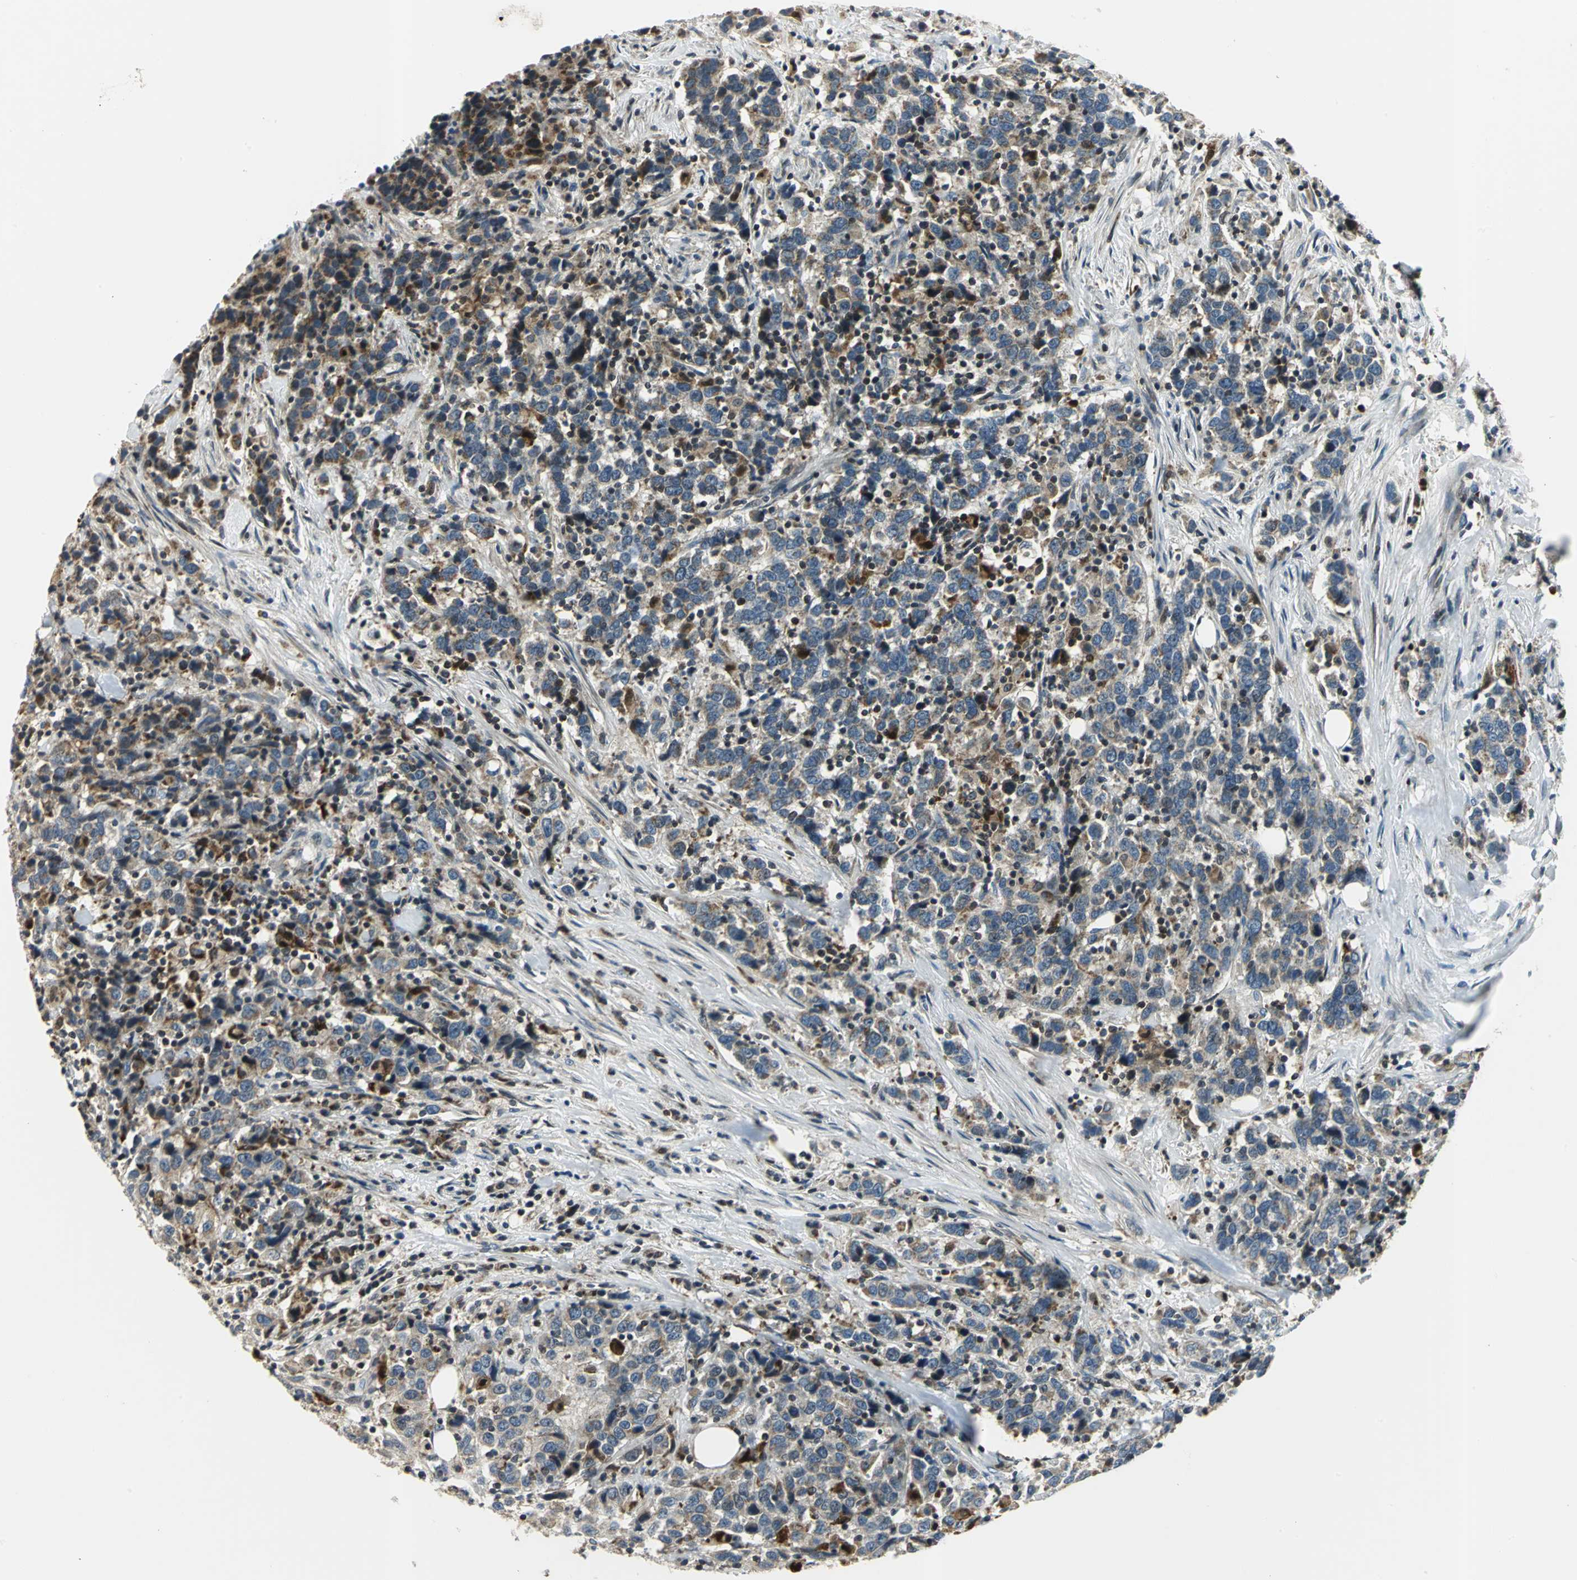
{"staining": {"intensity": "moderate", "quantity": "25%-75%", "location": "cytoplasmic/membranous"}, "tissue": "urothelial cancer", "cell_type": "Tumor cells", "image_type": "cancer", "snomed": [{"axis": "morphology", "description": "Urothelial carcinoma, High grade"}, {"axis": "topography", "description": "Urinary bladder"}], "caption": "Protein expression analysis of human urothelial cancer reveals moderate cytoplasmic/membranous expression in approximately 25%-75% of tumor cells.", "gene": "USP40", "patient": {"sex": "male", "age": 61}}